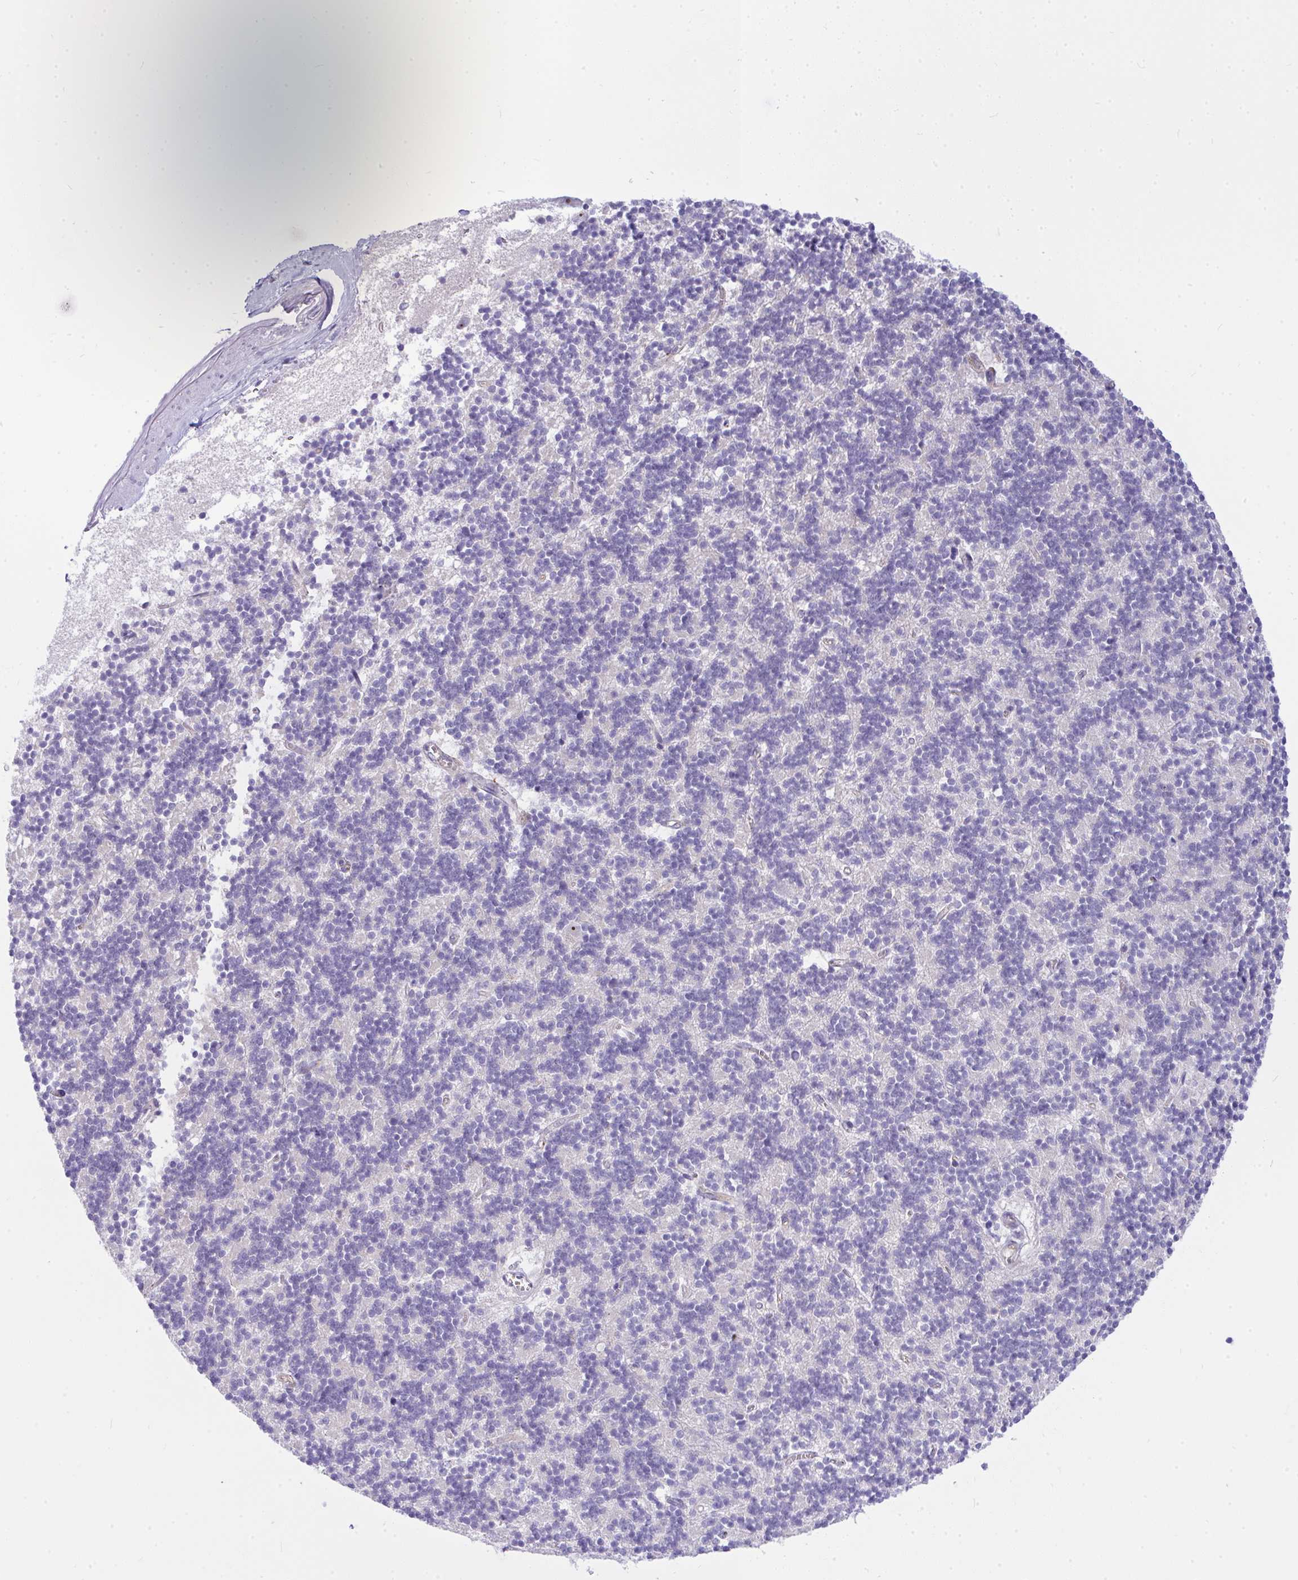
{"staining": {"intensity": "negative", "quantity": "none", "location": "none"}, "tissue": "cerebellum", "cell_type": "Cells in granular layer", "image_type": "normal", "snomed": [{"axis": "morphology", "description": "Normal tissue, NOS"}, {"axis": "topography", "description": "Cerebellum"}], "caption": "An image of cerebellum stained for a protein reveals no brown staining in cells in granular layer. (Immunohistochemistry, brightfield microscopy, high magnification).", "gene": "NFXL1", "patient": {"sex": "male", "age": 54}}